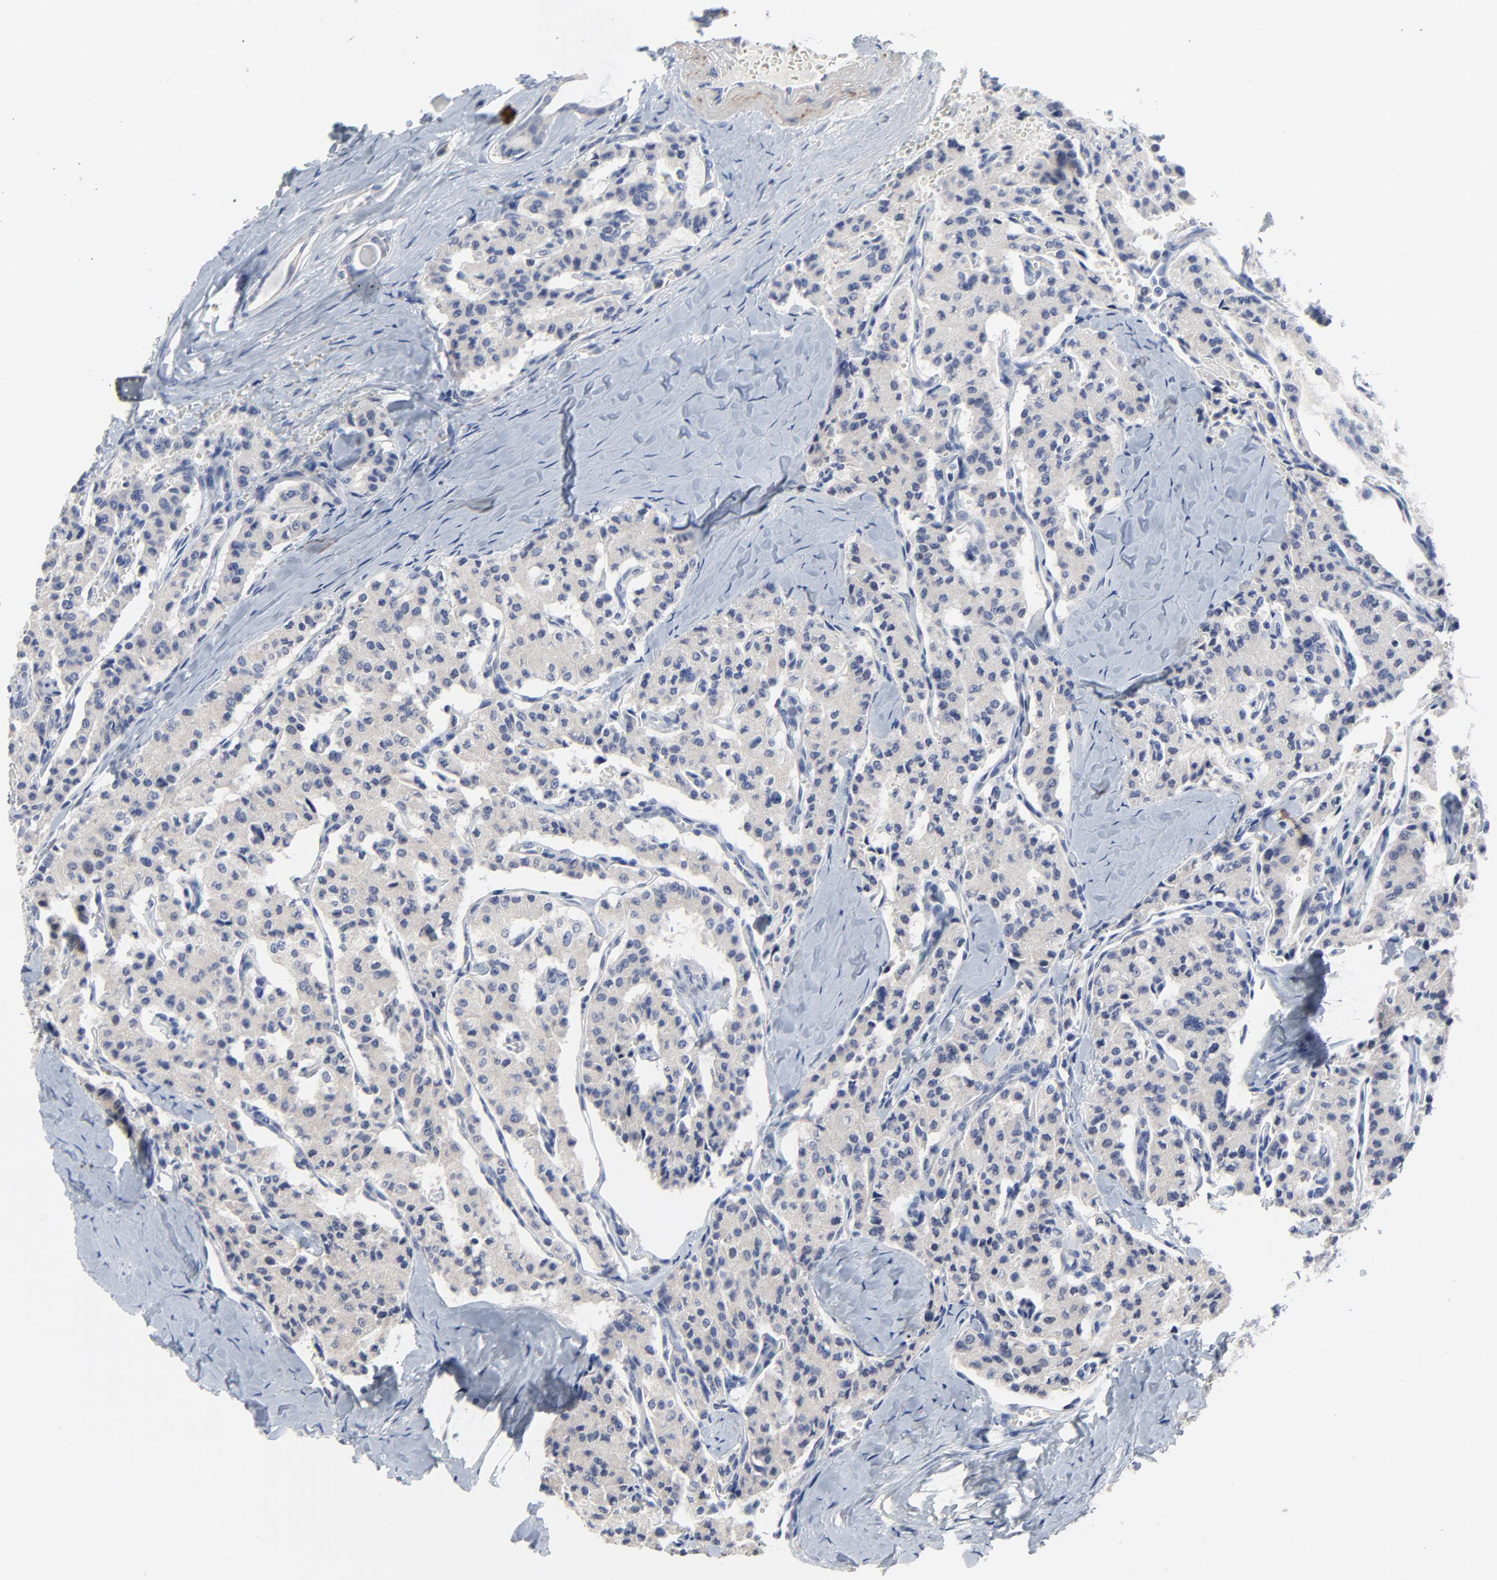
{"staining": {"intensity": "negative", "quantity": "none", "location": "none"}, "tissue": "carcinoid", "cell_type": "Tumor cells", "image_type": "cancer", "snomed": [{"axis": "morphology", "description": "Carcinoid, malignant, NOS"}, {"axis": "topography", "description": "Bronchus"}], "caption": "This image is of carcinoid (malignant) stained with immunohistochemistry (IHC) to label a protein in brown with the nuclei are counter-stained blue. There is no expression in tumor cells.", "gene": "DHRSX", "patient": {"sex": "male", "age": 55}}